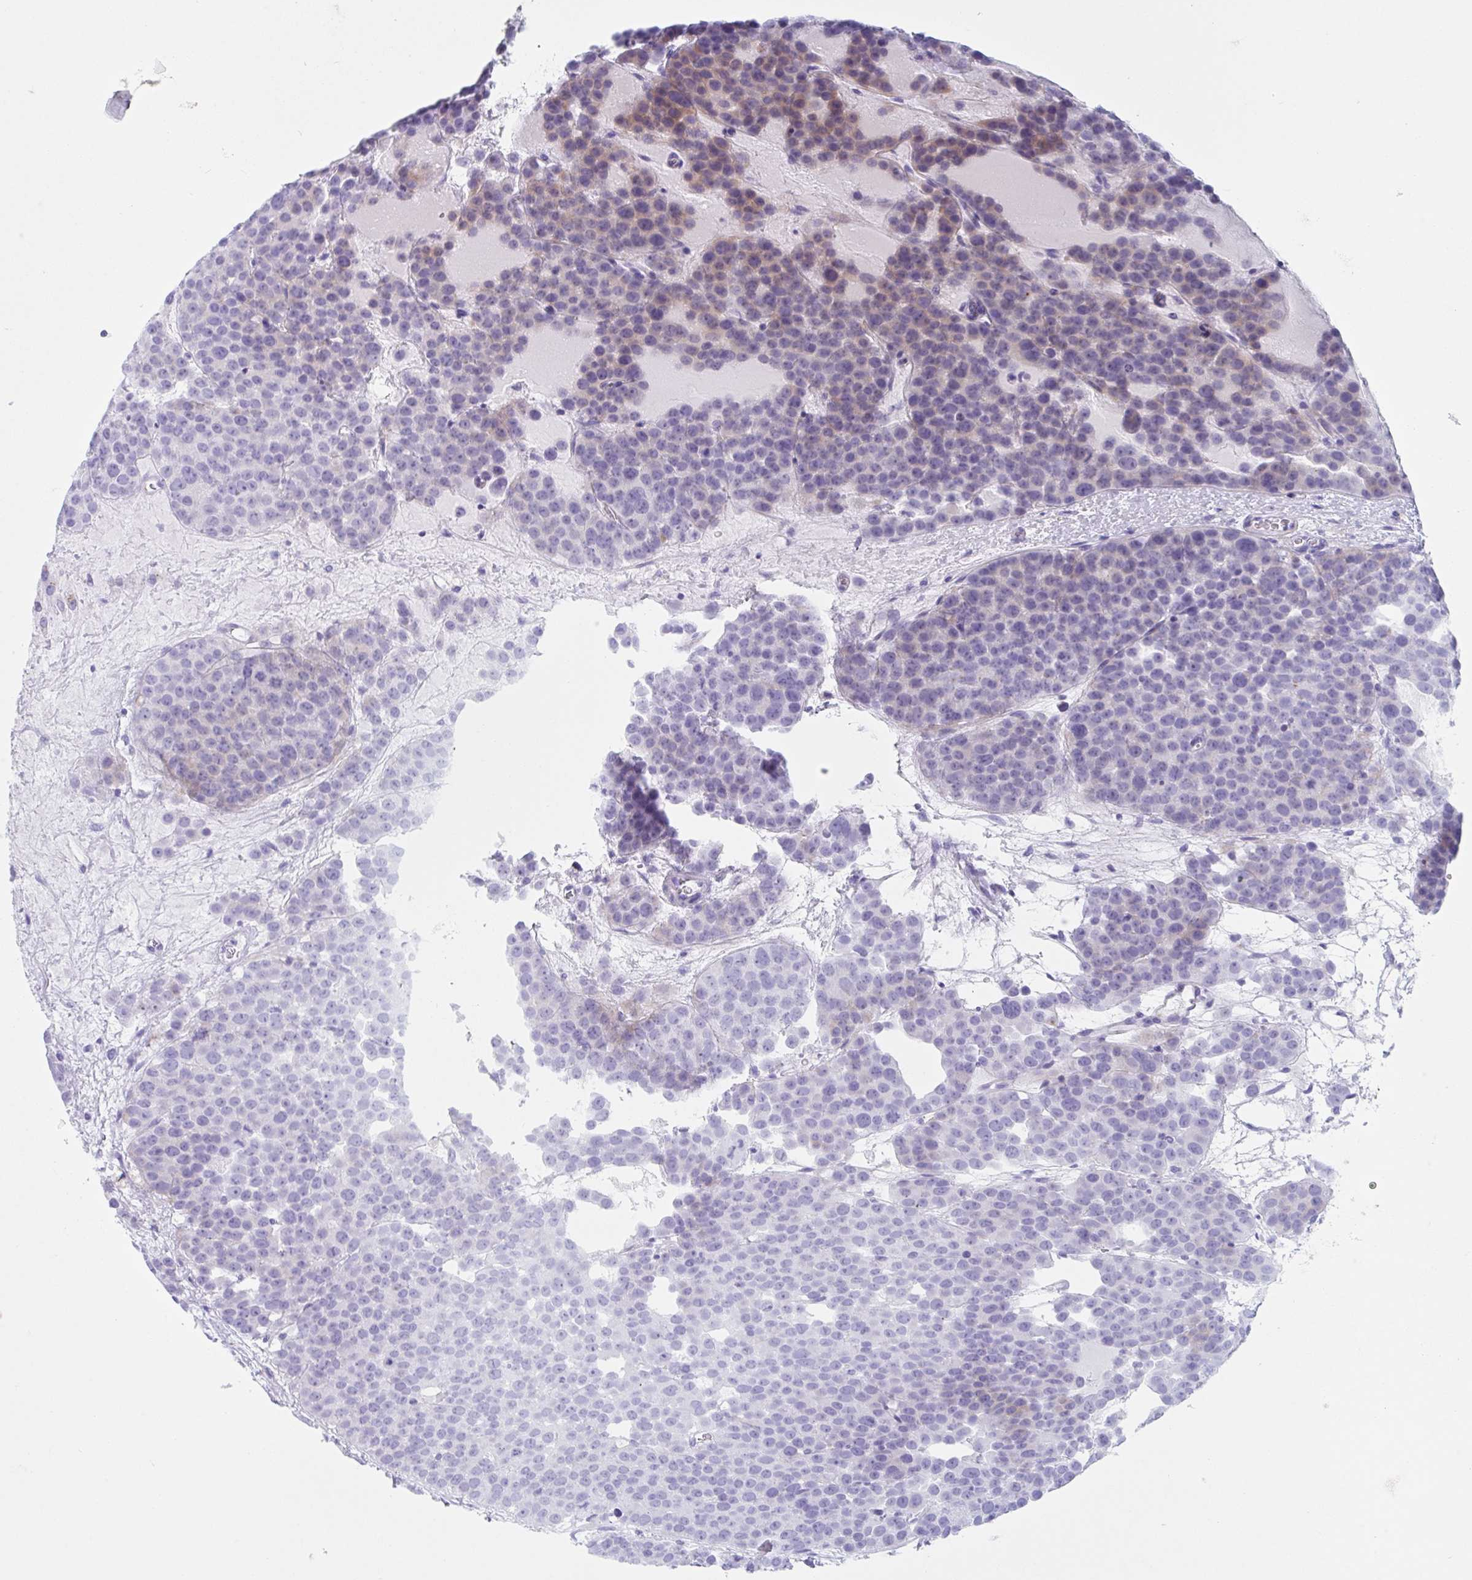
{"staining": {"intensity": "weak", "quantity": "<25%", "location": "cytoplasmic/membranous"}, "tissue": "testis cancer", "cell_type": "Tumor cells", "image_type": "cancer", "snomed": [{"axis": "morphology", "description": "Seminoma, NOS"}, {"axis": "topography", "description": "Testis"}], "caption": "An immunohistochemistry histopathology image of testis seminoma is shown. There is no staining in tumor cells of testis seminoma.", "gene": "CPTP", "patient": {"sex": "male", "age": 71}}